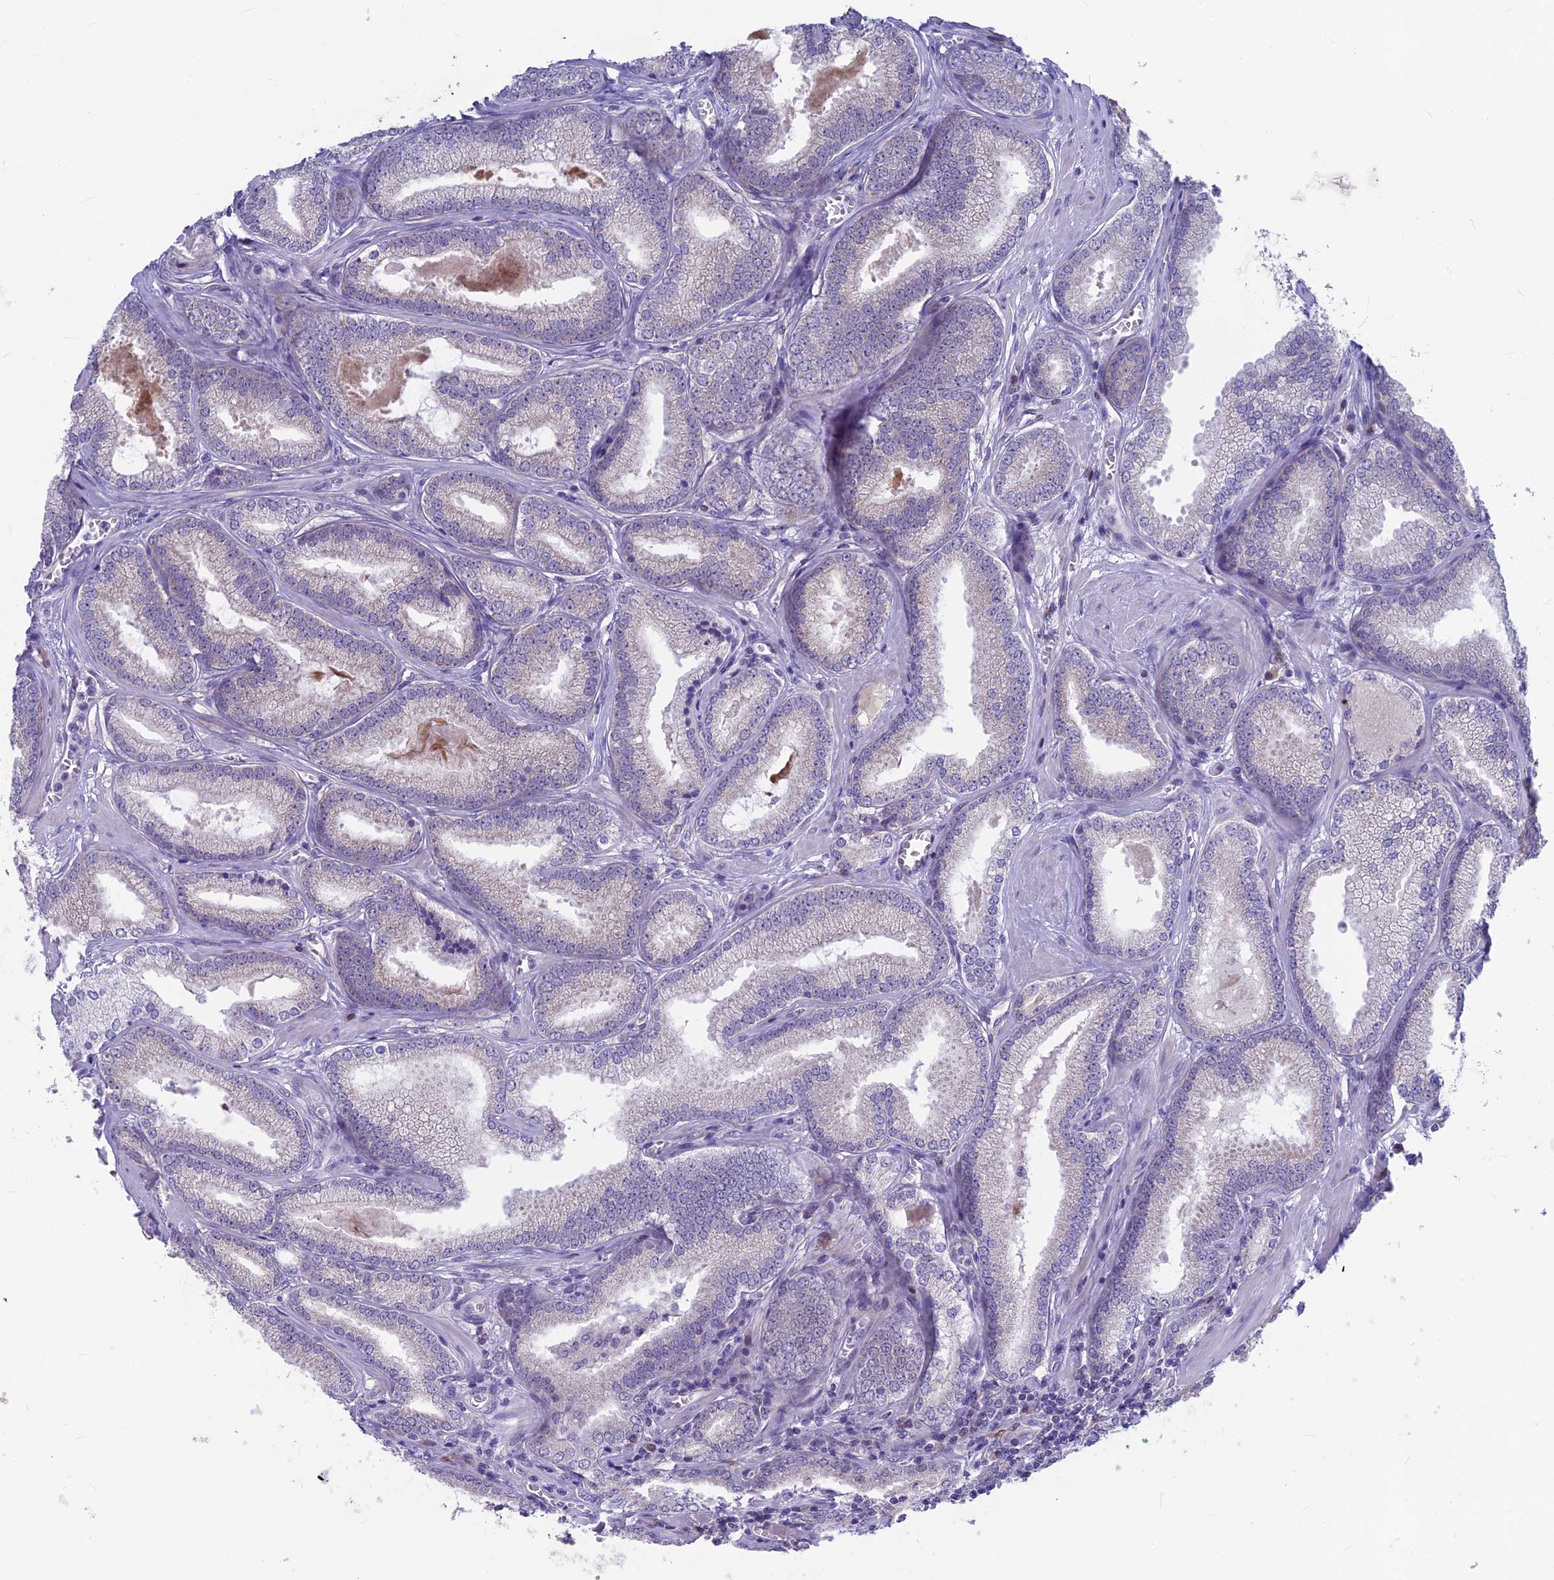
{"staining": {"intensity": "negative", "quantity": "none", "location": "none"}, "tissue": "prostate cancer", "cell_type": "Tumor cells", "image_type": "cancer", "snomed": [{"axis": "morphology", "description": "Adenocarcinoma, Low grade"}, {"axis": "topography", "description": "Prostate"}], "caption": "IHC image of neoplastic tissue: human prostate adenocarcinoma (low-grade) stained with DAB displays no significant protein positivity in tumor cells. (DAB IHC visualized using brightfield microscopy, high magnification).", "gene": "SNTN", "patient": {"sex": "male", "age": 60}}